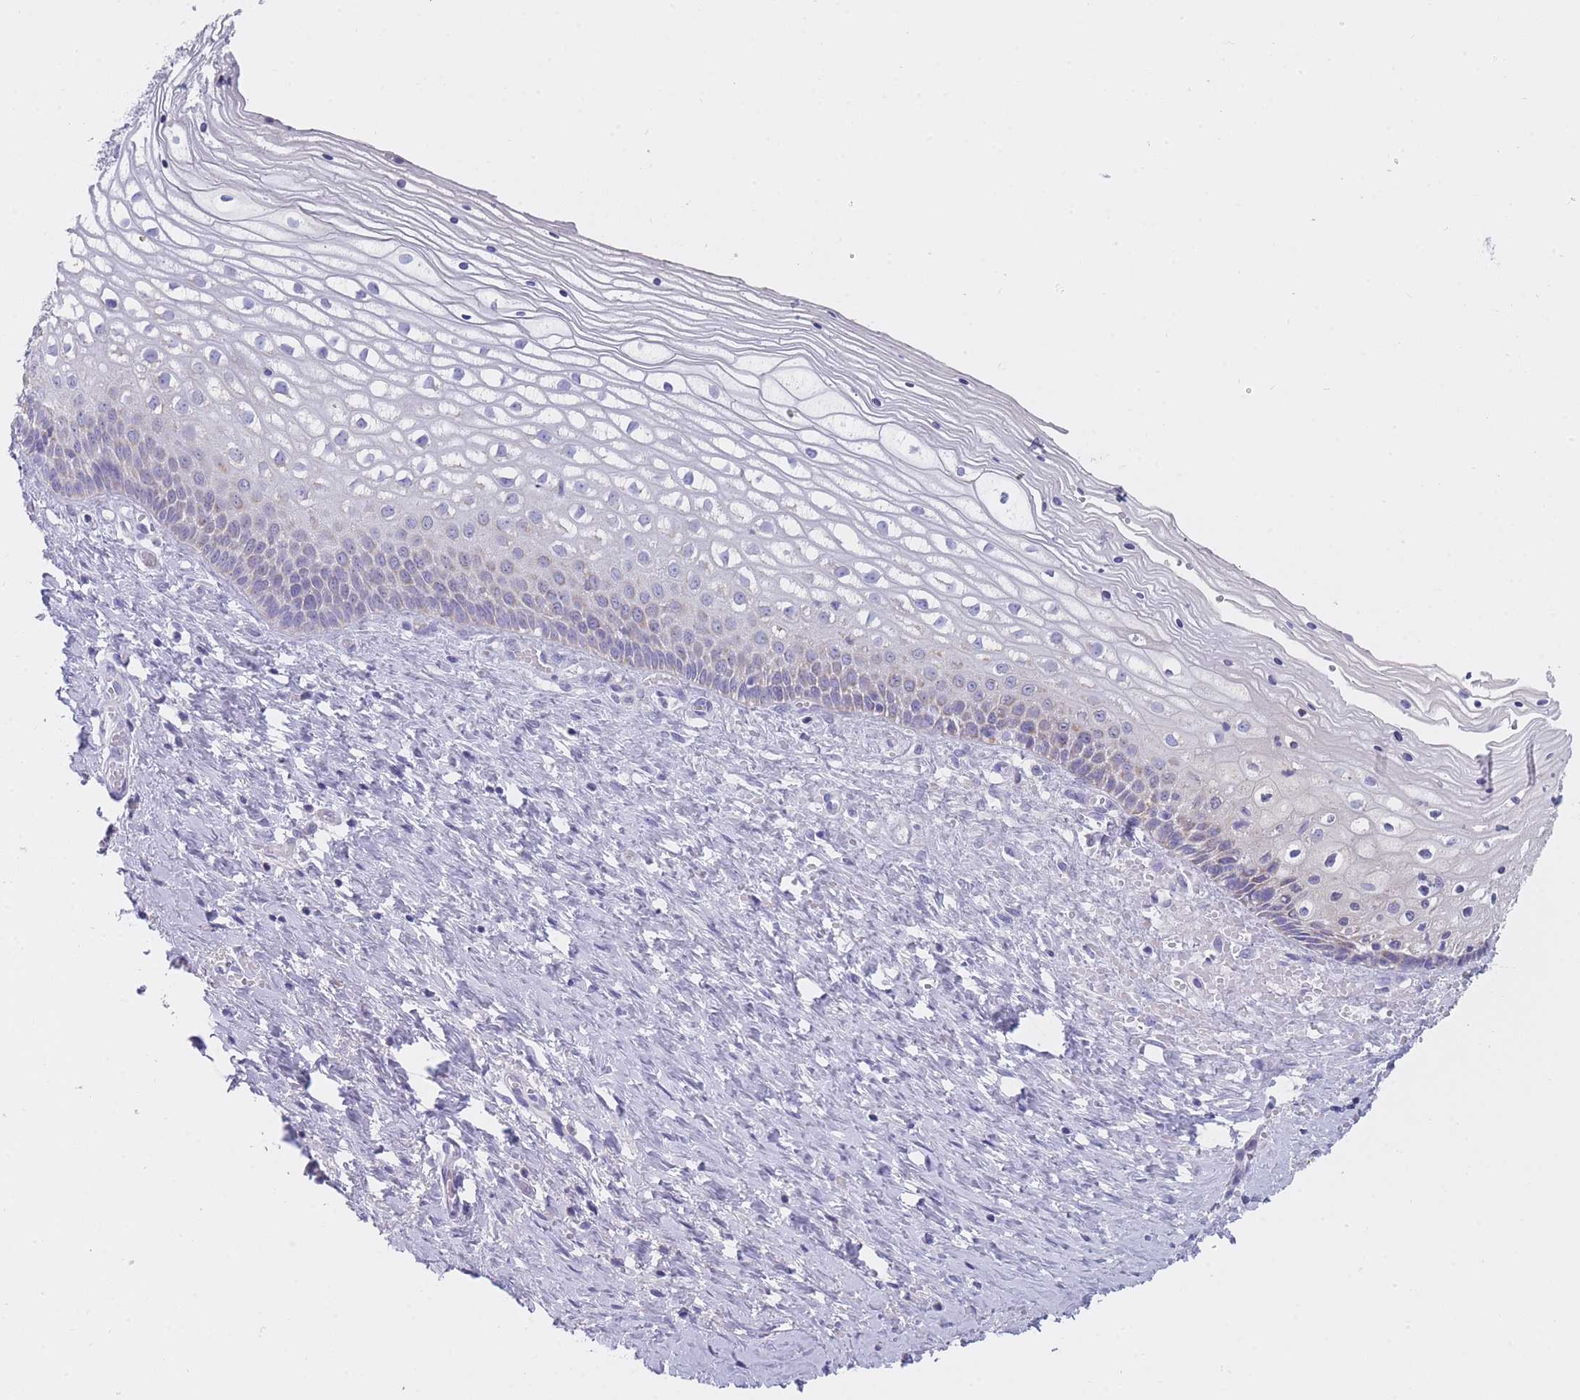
{"staining": {"intensity": "negative", "quantity": "none", "location": "none"}, "tissue": "vagina", "cell_type": "Squamous epithelial cells", "image_type": "normal", "snomed": [{"axis": "morphology", "description": "Normal tissue, NOS"}, {"axis": "topography", "description": "Vagina"}], "caption": "This is an immunohistochemistry (IHC) micrograph of benign human vagina. There is no staining in squamous epithelial cells.", "gene": "MRPS14", "patient": {"sex": "female", "age": 59}}